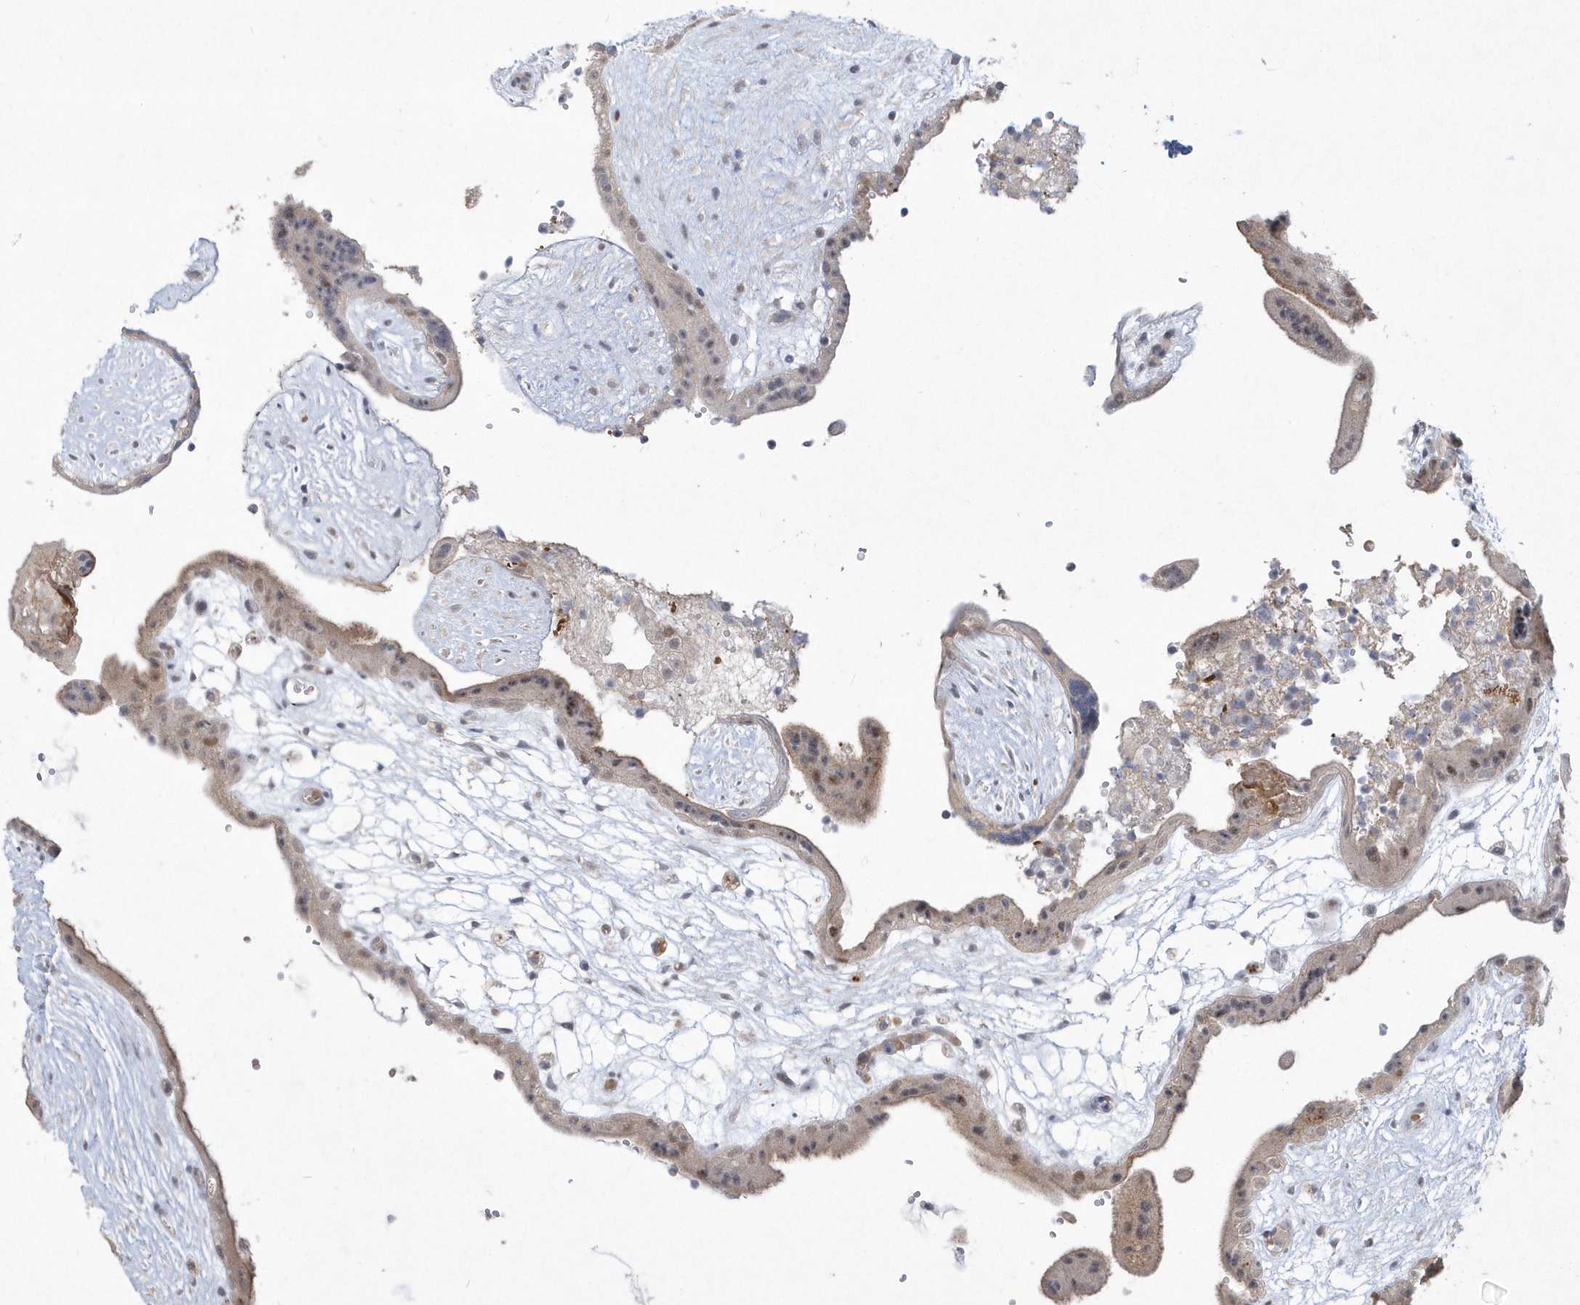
{"staining": {"intensity": "weak", "quantity": "25%-75%", "location": "nuclear"}, "tissue": "placenta", "cell_type": "Decidual cells", "image_type": "normal", "snomed": [{"axis": "morphology", "description": "Normal tissue, NOS"}, {"axis": "topography", "description": "Placenta"}], "caption": "A micrograph of human placenta stained for a protein shows weak nuclear brown staining in decidual cells. The protein is stained brown, and the nuclei are stained in blue (DAB IHC with brightfield microscopy, high magnification).", "gene": "TSPEAR", "patient": {"sex": "female", "age": 18}}